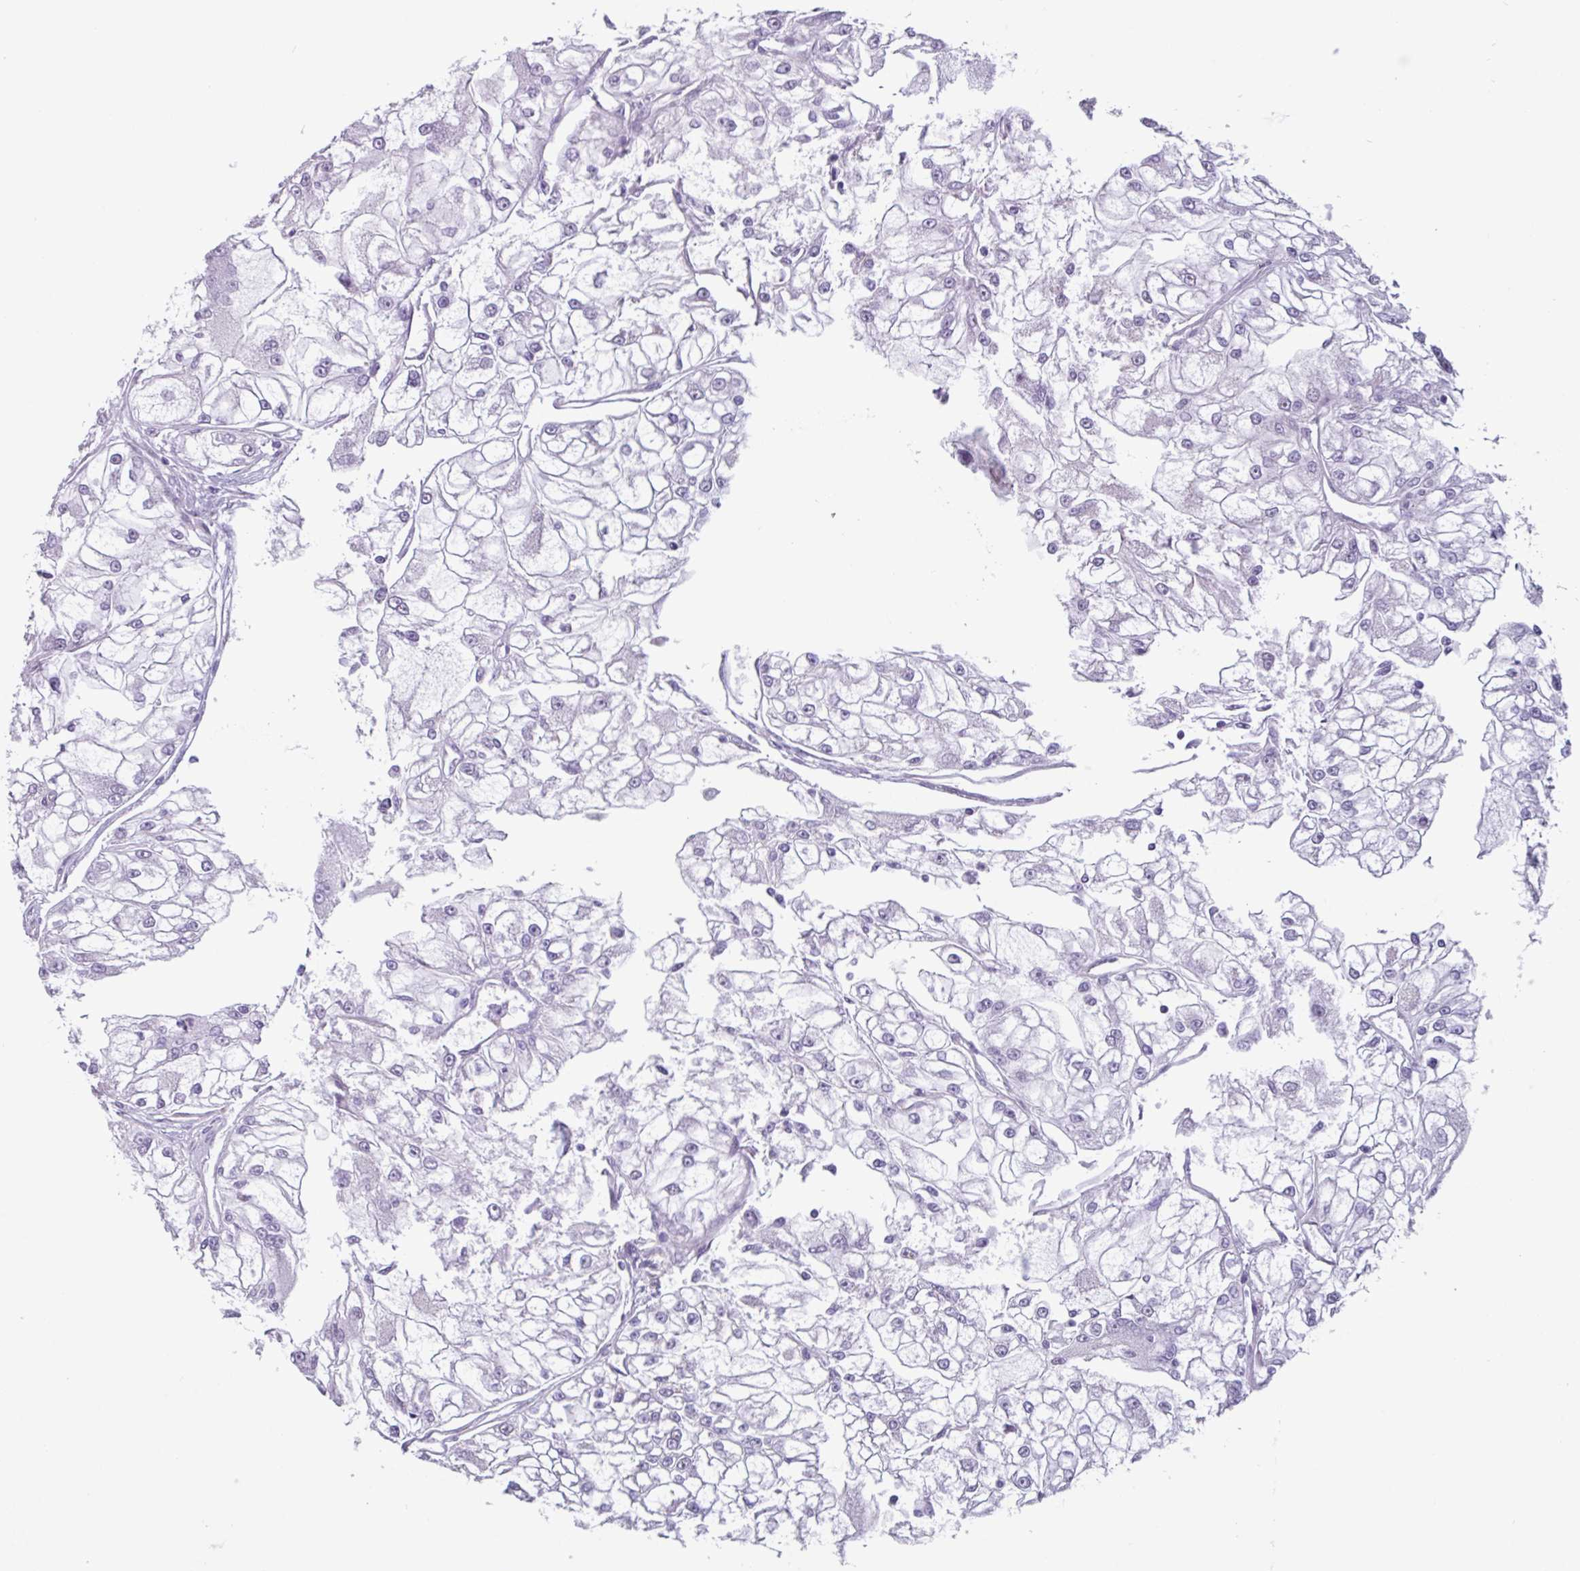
{"staining": {"intensity": "negative", "quantity": "none", "location": "none"}, "tissue": "renal cancer", "cell_type": "Tumor cells", "image_type": "cancer", "snomed": [{"axis": "morphology", "description": "Adenocarcinoma, NOS"}, {"axis": "topography", "description": "Kidney"}], "caption": "High power microscopy image of an immunohistochemistry histopathology image of renal cancer, revealing no significant staining in tumor cells.", "gene": "ADGRE1", "patient": {"sex": "female", "age": 72}}